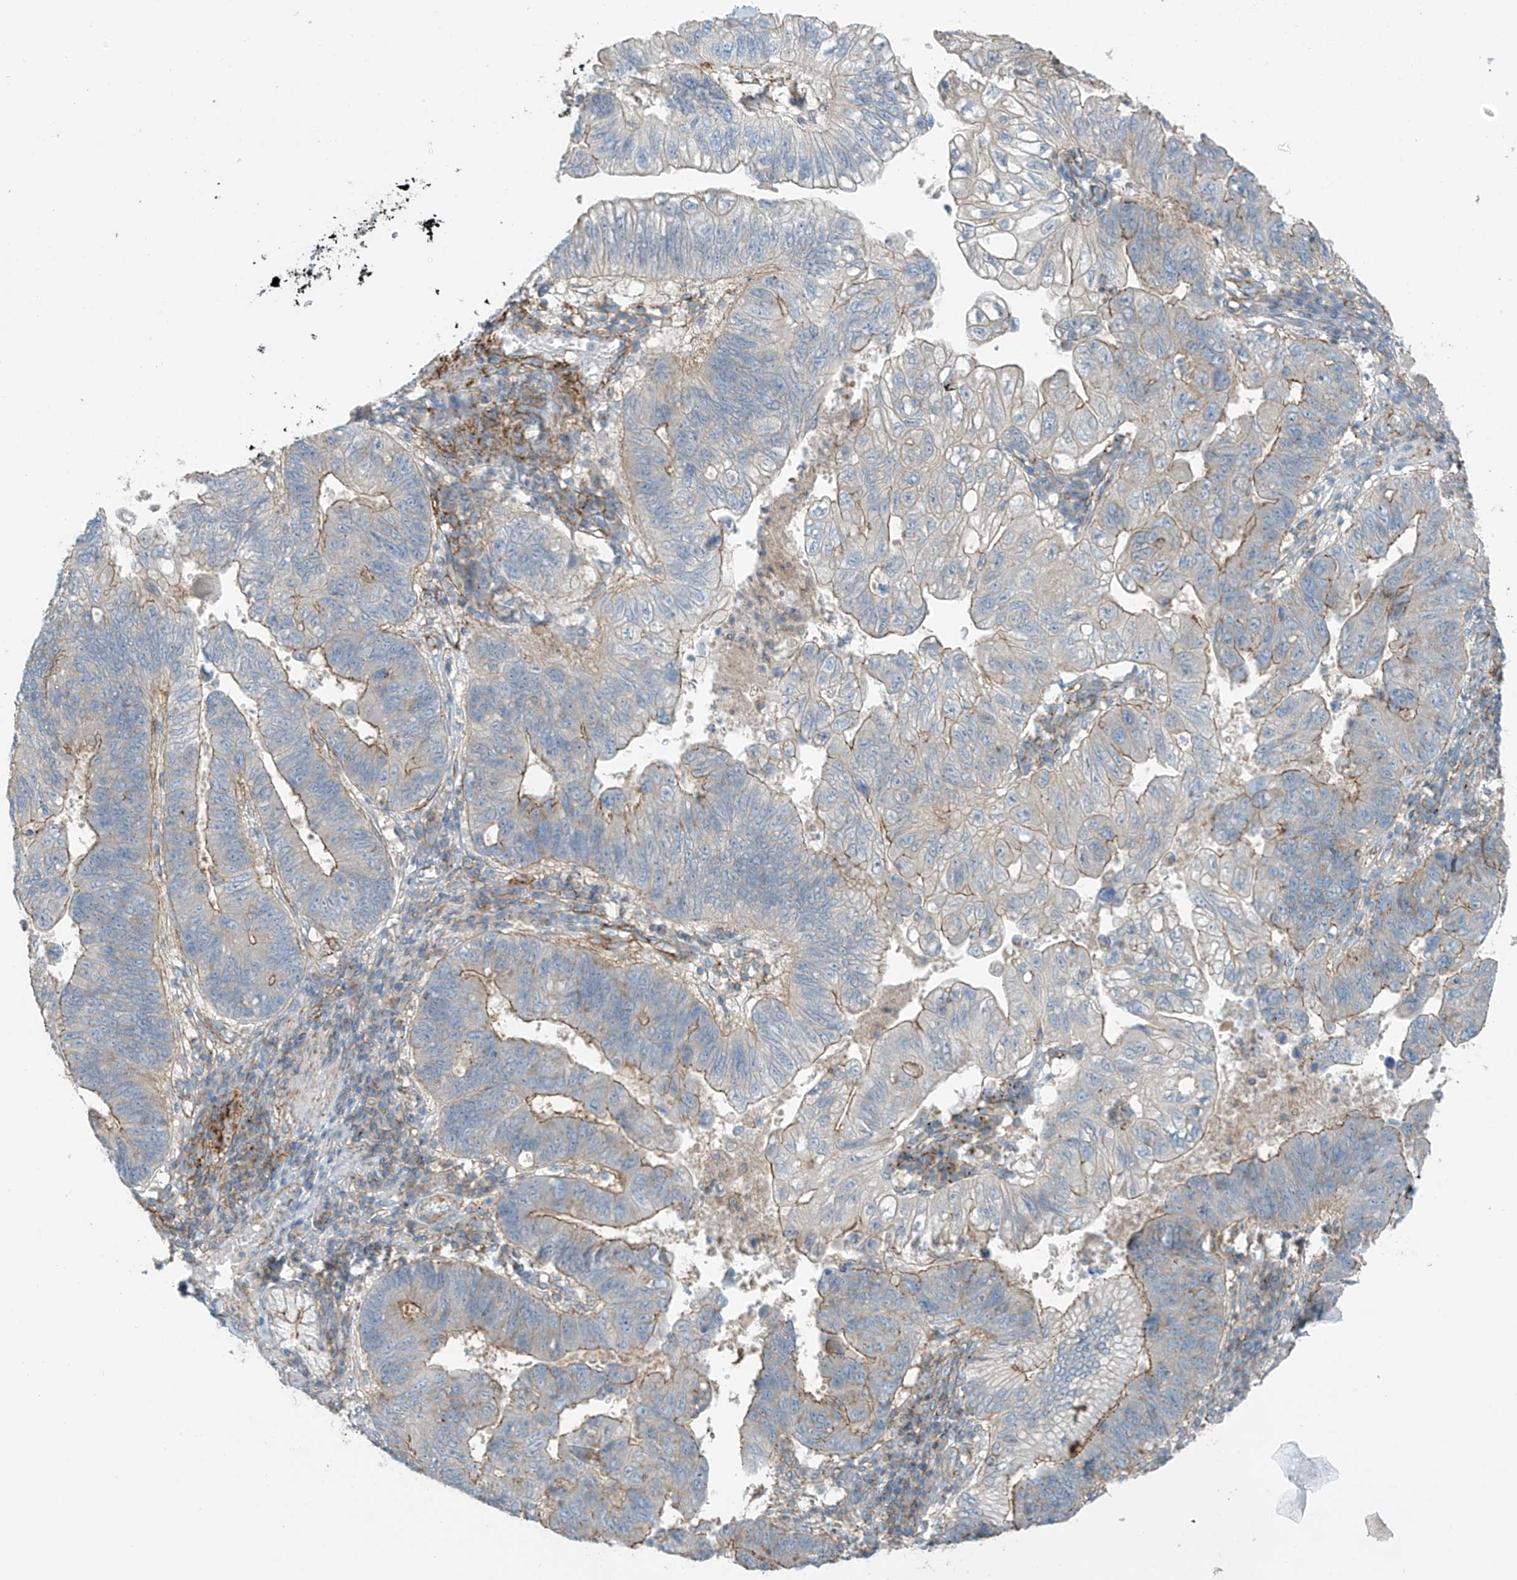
{"staining": {"intensity": "moderate", "quantity": ">75%", "location": "cytoplasmic/membranous"}, "tissue": "stomach cancer", "cell_type": "Tumor cells", "image_type": "cancer", "snomed": [{"axis": "morphology", "description": "Adenocarcinoma, NOS"}, {"axis": "topography", "description": "Stomach"}], "caption": "About >75% of tumor cells in stomach adenocarcinoma show moderate cytoplasmic/membranous protein expression as visualized by brown immunohistochemical staining.", "gene": "SLC9A2", "patient": {"sex": "male", "age": 59}}